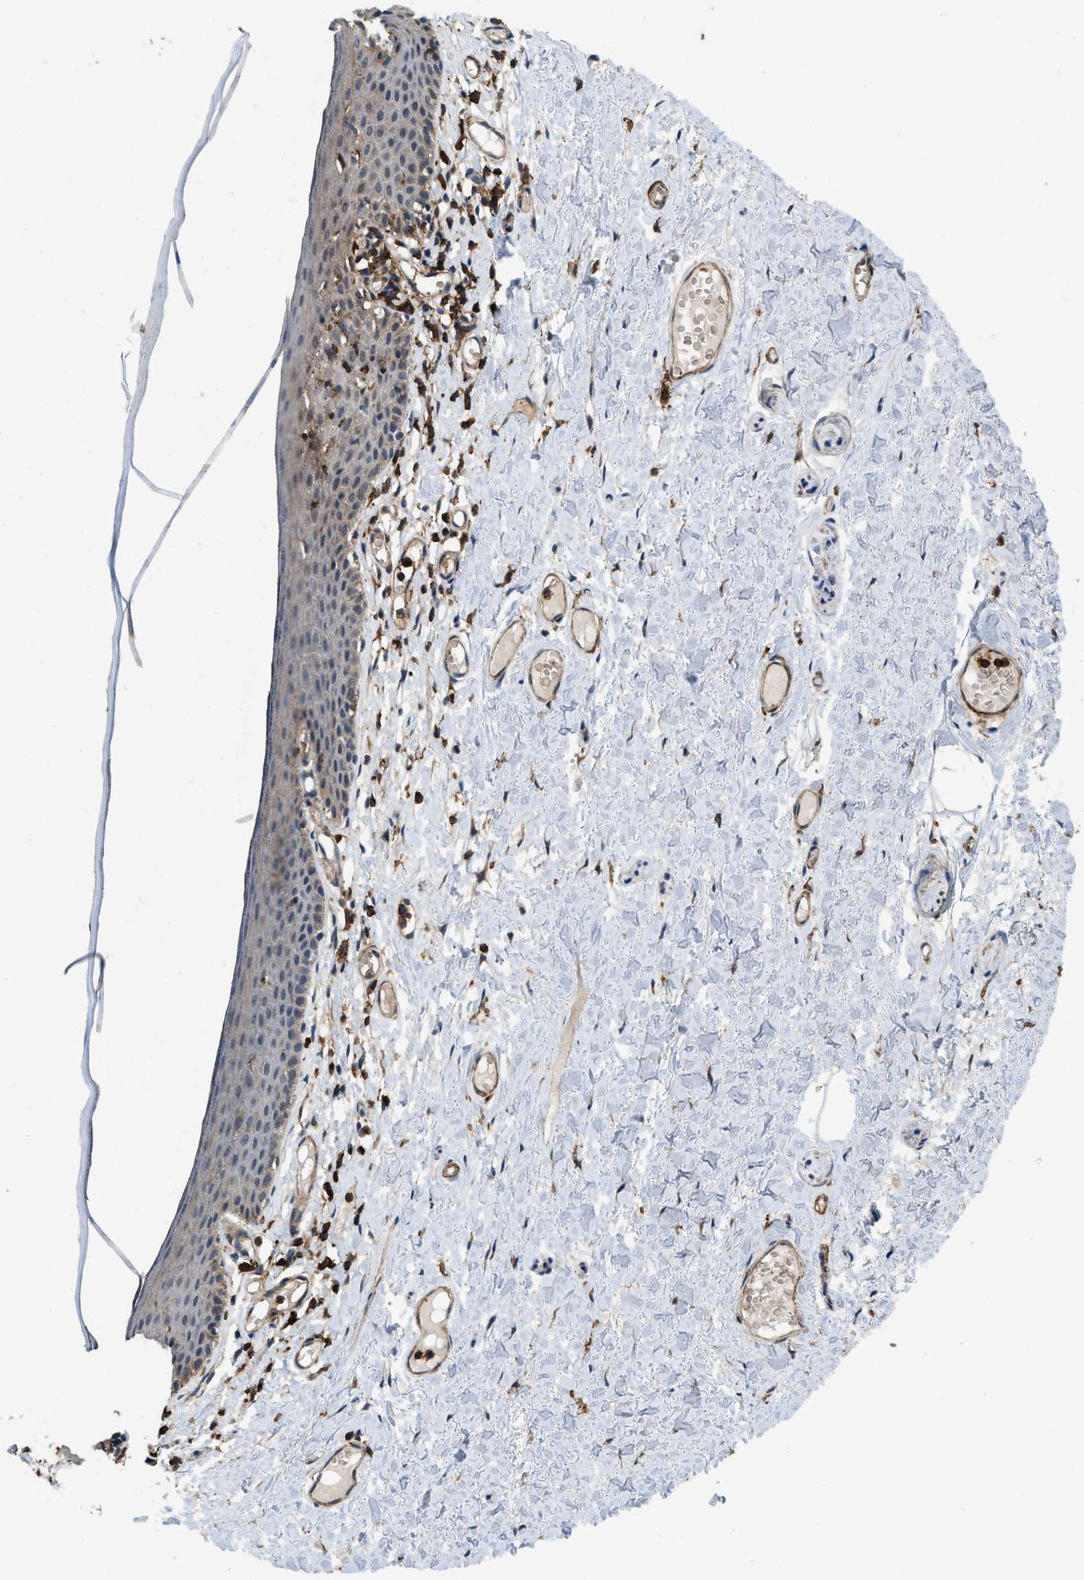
{"staining": {"intensity": "weak", "quantity": "<25%", "location": "cytoplasmic/membranous"}, "tissue": "skin", "cell_type": "Epidermal cells", "image_type": "normal", "snomed": [{"axis": "morphology", "description": "Normal tissue, NOS"}, {"axis": "topography", "description": "Adipose tissue"}, {"axis": "topography", "description": "Vascular tissue"}, {"axis": "topography", "description": "Anal"}, {"axis": "topography", "description": "Peripheral nerve tissue"}], "caption": "This is an immunohistochemistry (IHC) micrograph of benign human skin. There is no positivity in epidermal cells.", "gene": "LINGO2", "patient": {"sex": "female", "age": 54}}